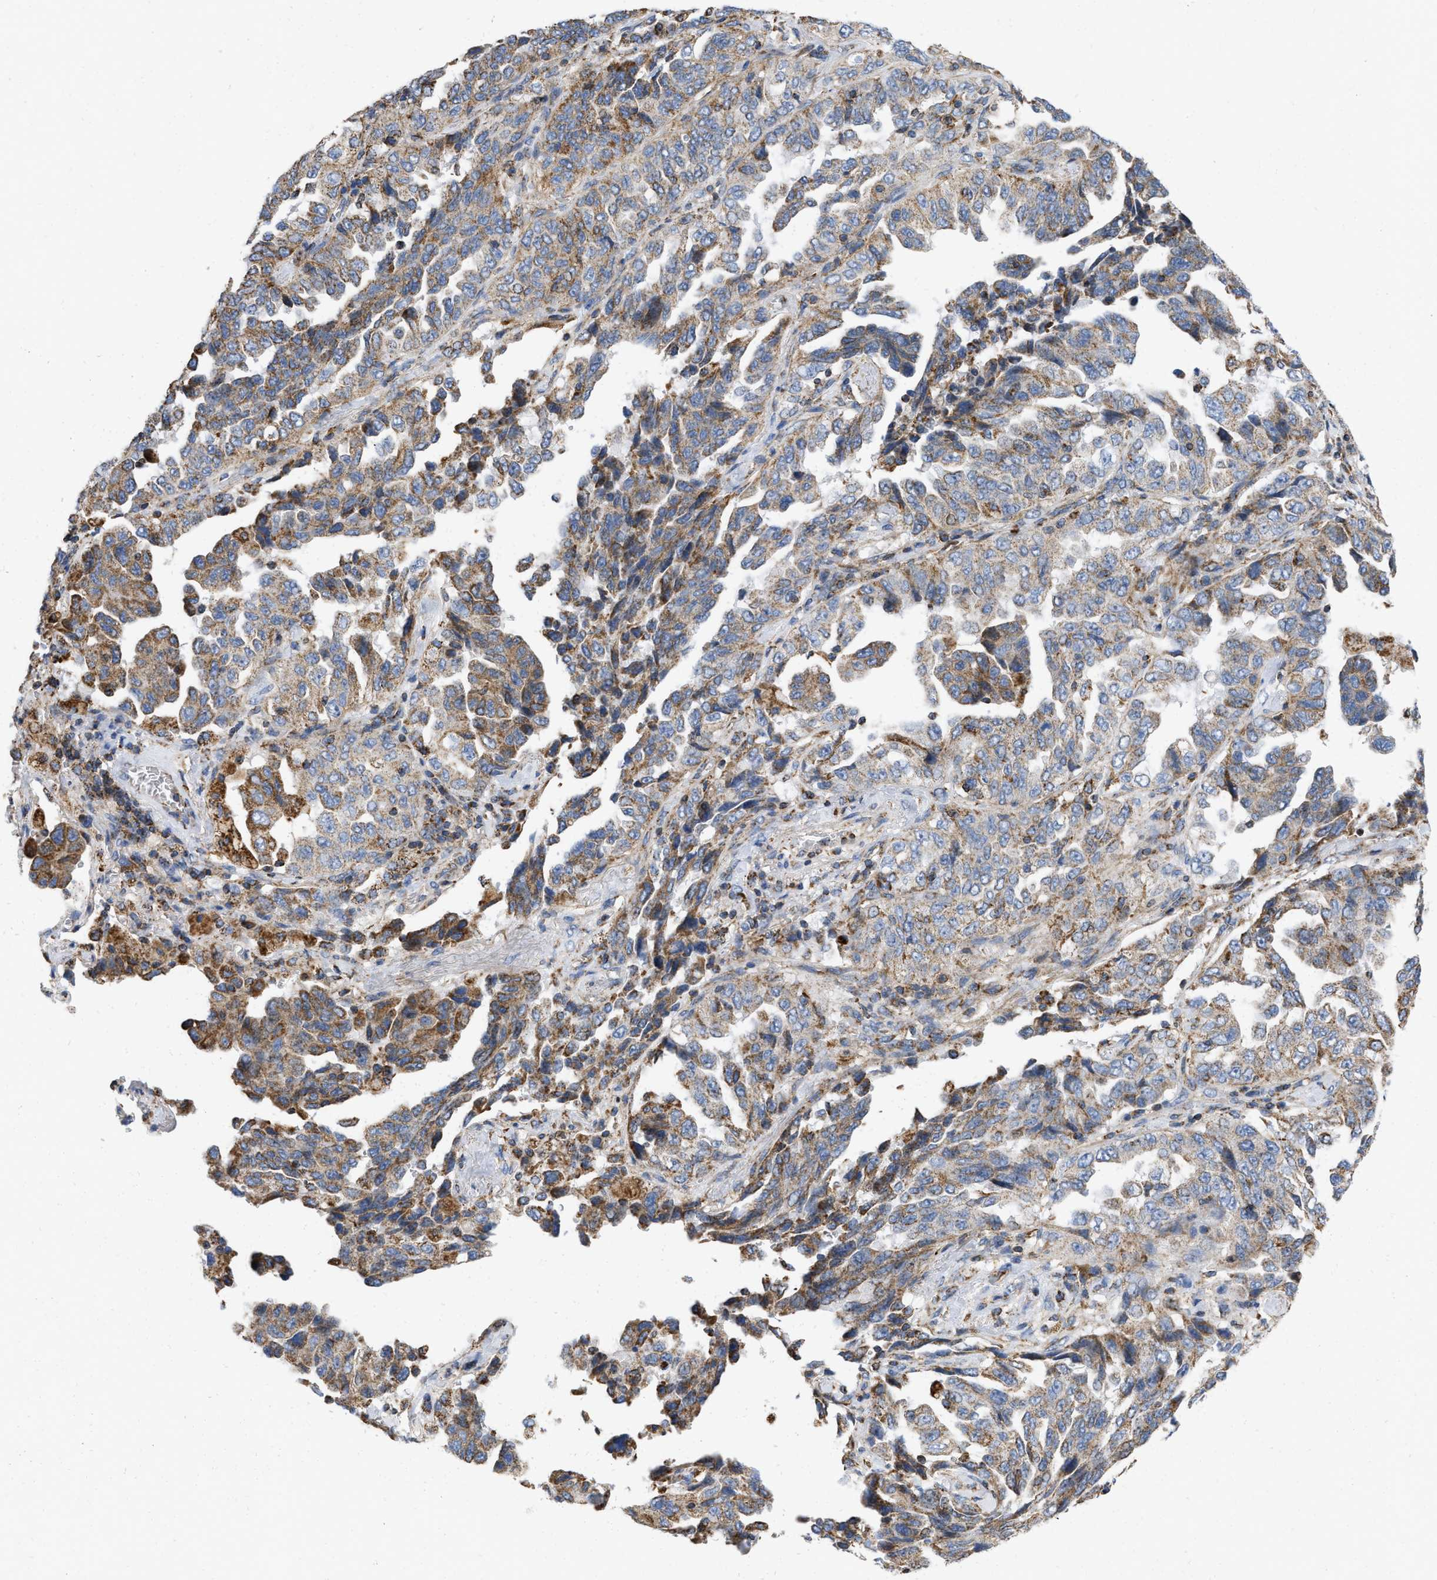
{"staining": {"intensity": "moderate", "quantity": ">75%", "location": "cytoplasmic/membranous"}, "tissue": "lung cancer", "cell_type": "Tumor cells", "image_type": "cancer", "snomed": [{"axis": "morphology", "description": "Adenocarcinoma, NOS"}, {"axis": "topography", "description": "Lung"}], "caption": "Lung cancer tissue exhibits moderate cytoplasmic/membranous expression in approximately >75% of tumor cells (Brightfield microscopy of DAB IHC at high magnification).", "gene": "GRB10", "patient": {"sex": "female", "age": 51}}